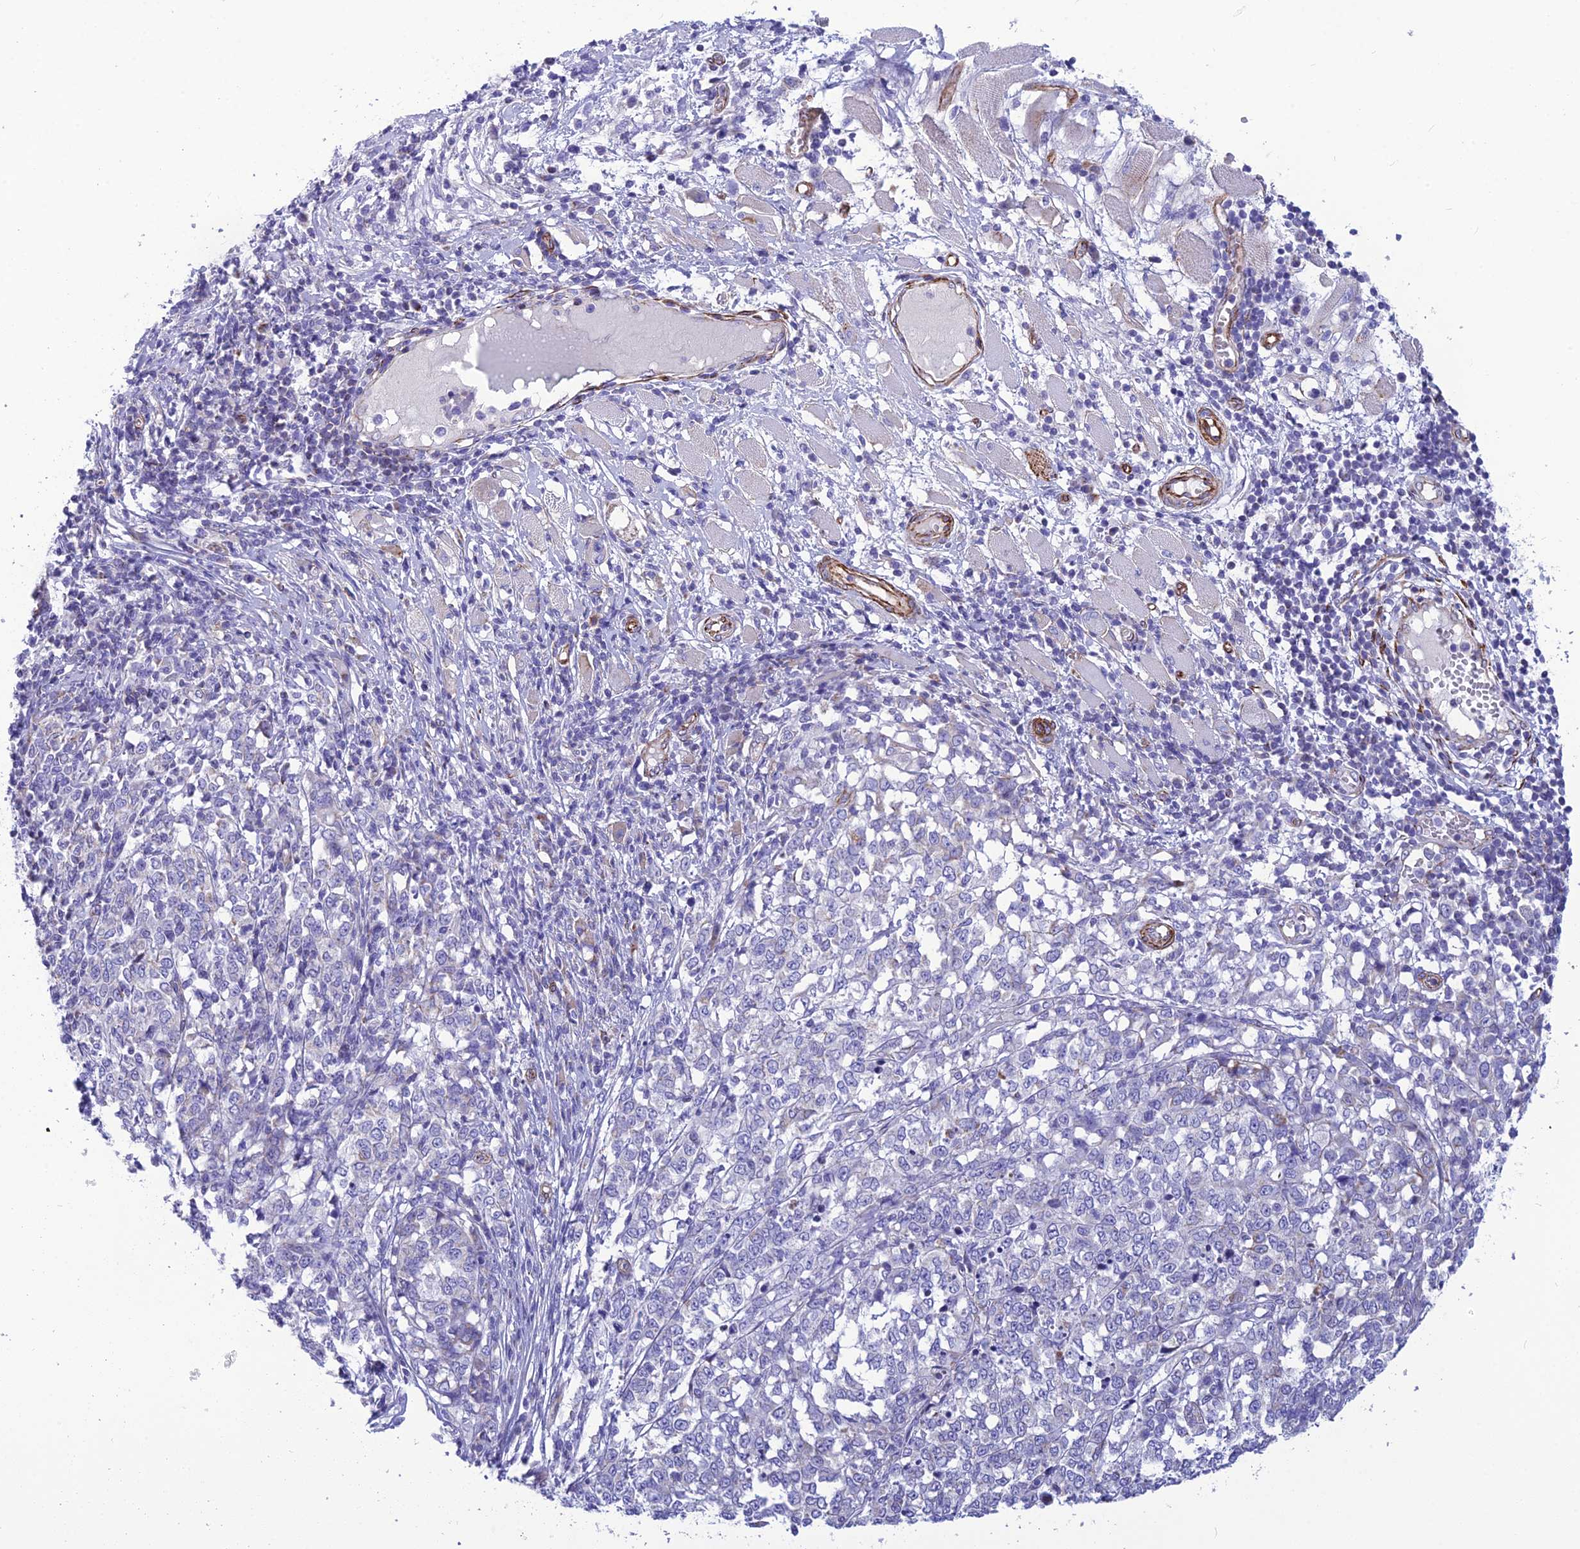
{"staining": {"intensity": "negative", "quantity": "none", "location": "none"}, "tissue": "melanoma", "cell_type": "Tumor cells", "image_type": "cancer", "snomed": [{"axis": "morphology", "description": "Malignant melanoma, NOS"}, {"axis": "topography", "description": "Skin"}], "caption": "IHC photomicrograph of neoplastic tissue: human melanoma stained with DAB (3,3'-diaminobenzidine) reveals no significant protein expression in tumor cells. The staining was performed using DAB (3,3'-diaminobenzidine) to visualize the protein expression in brown, while the nuclei were stained in blue with hematoxylin (Magnification: 20x).", "gene": "POMGNT1", "patient": {"sex": "female", "age": 72}}